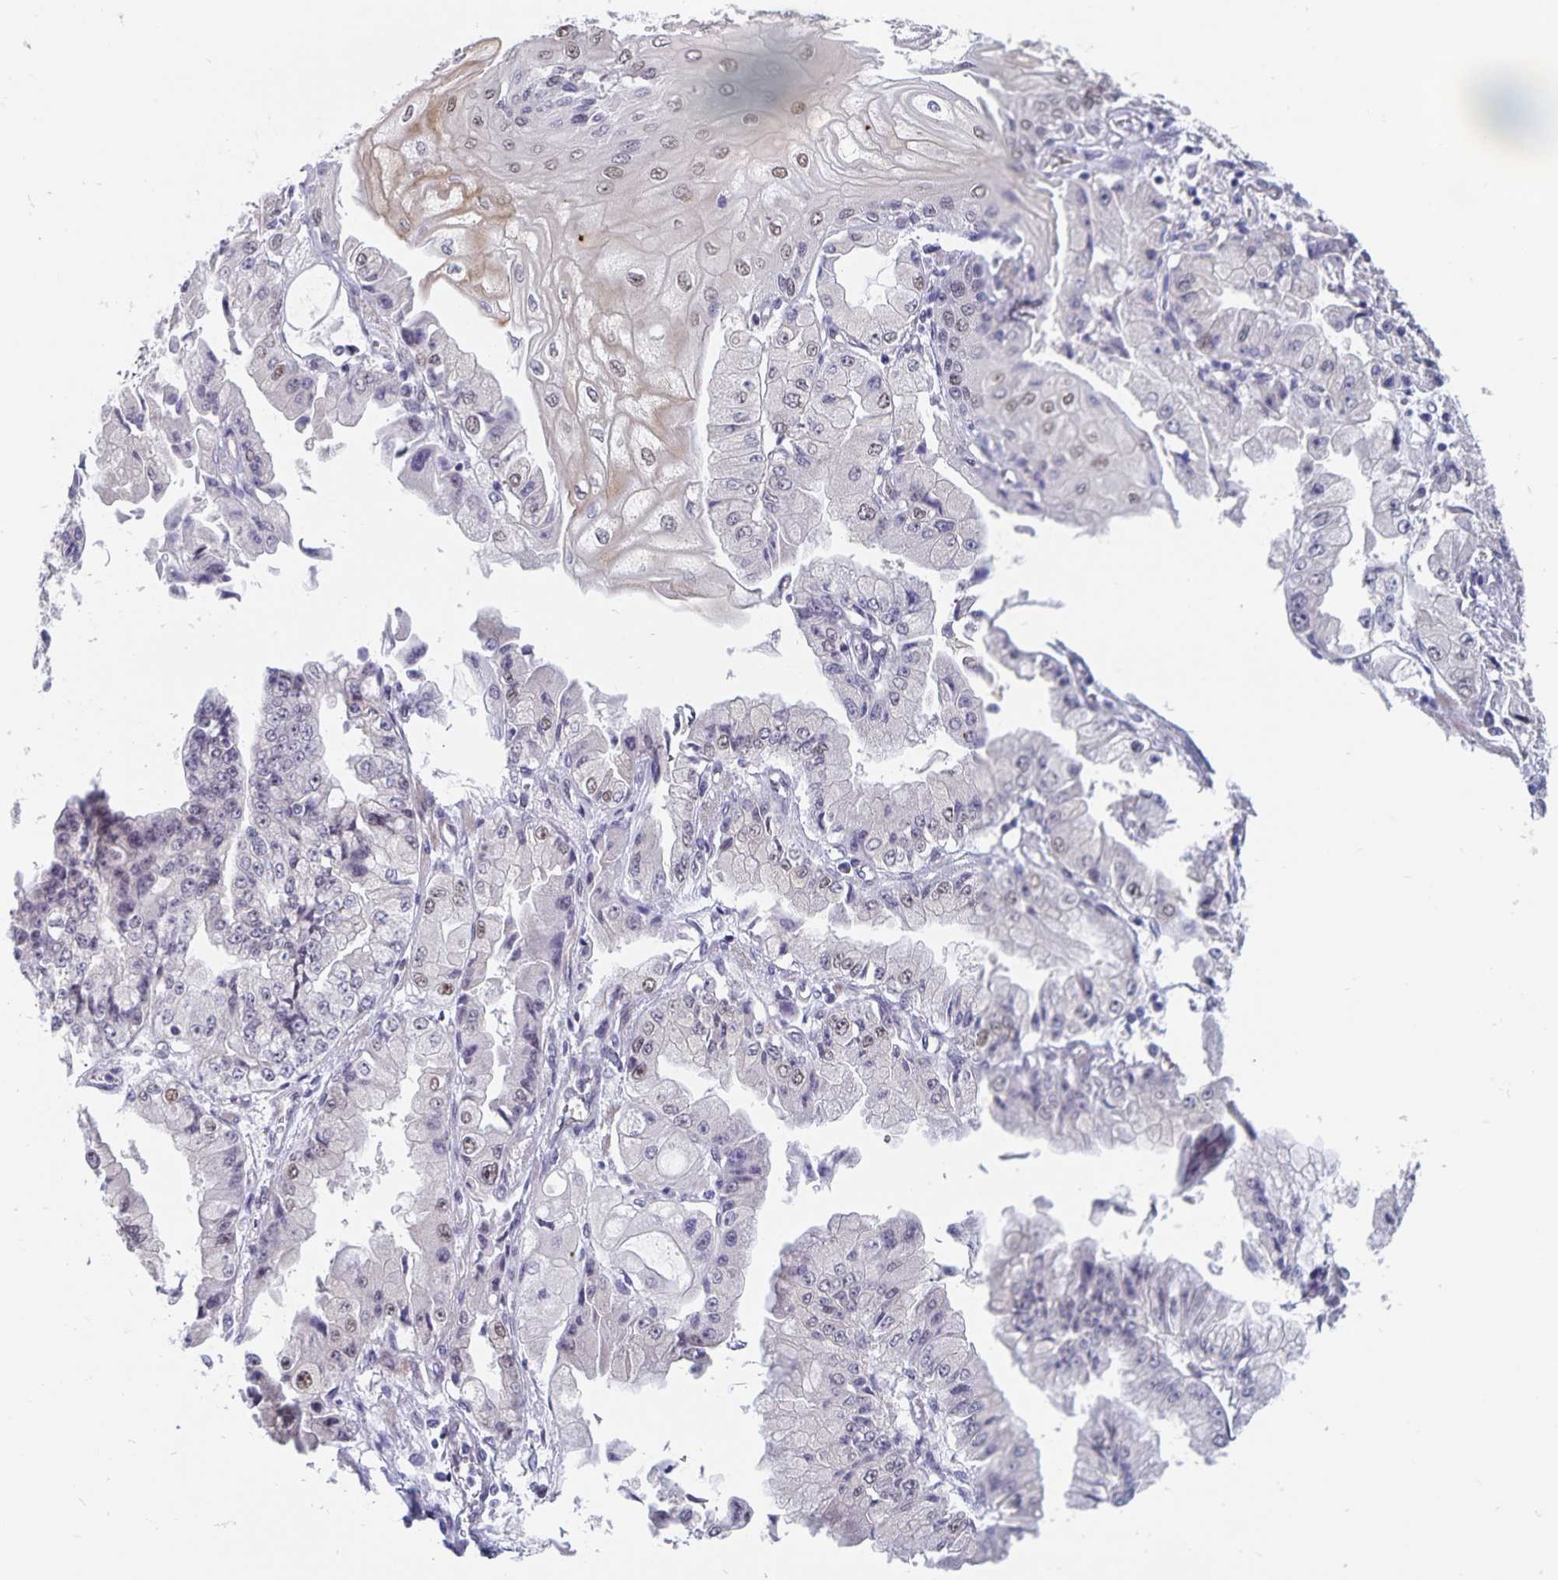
{"staining": {"intensity": "weak", "quantity": "<25%", "location": "nuclear"}, "tissue": "stomach cancer", "cell_type": "Tumor cells", "image_type": "cancer", "snomed": [{"axis": "morphology", "description": "Adenocarcinoma, NOS"}, {"axis": "topography", "description": "Stomach, upper"}], "caption": "DAB (3,3'-diaminobenzidine) immunohistochemical staining of human stomach cancer (adenocarcinoma) demonstrates no significant positivity in tumor cells.", "gene": "BAG6", "patient": {"sex": "female", "age": 74}}